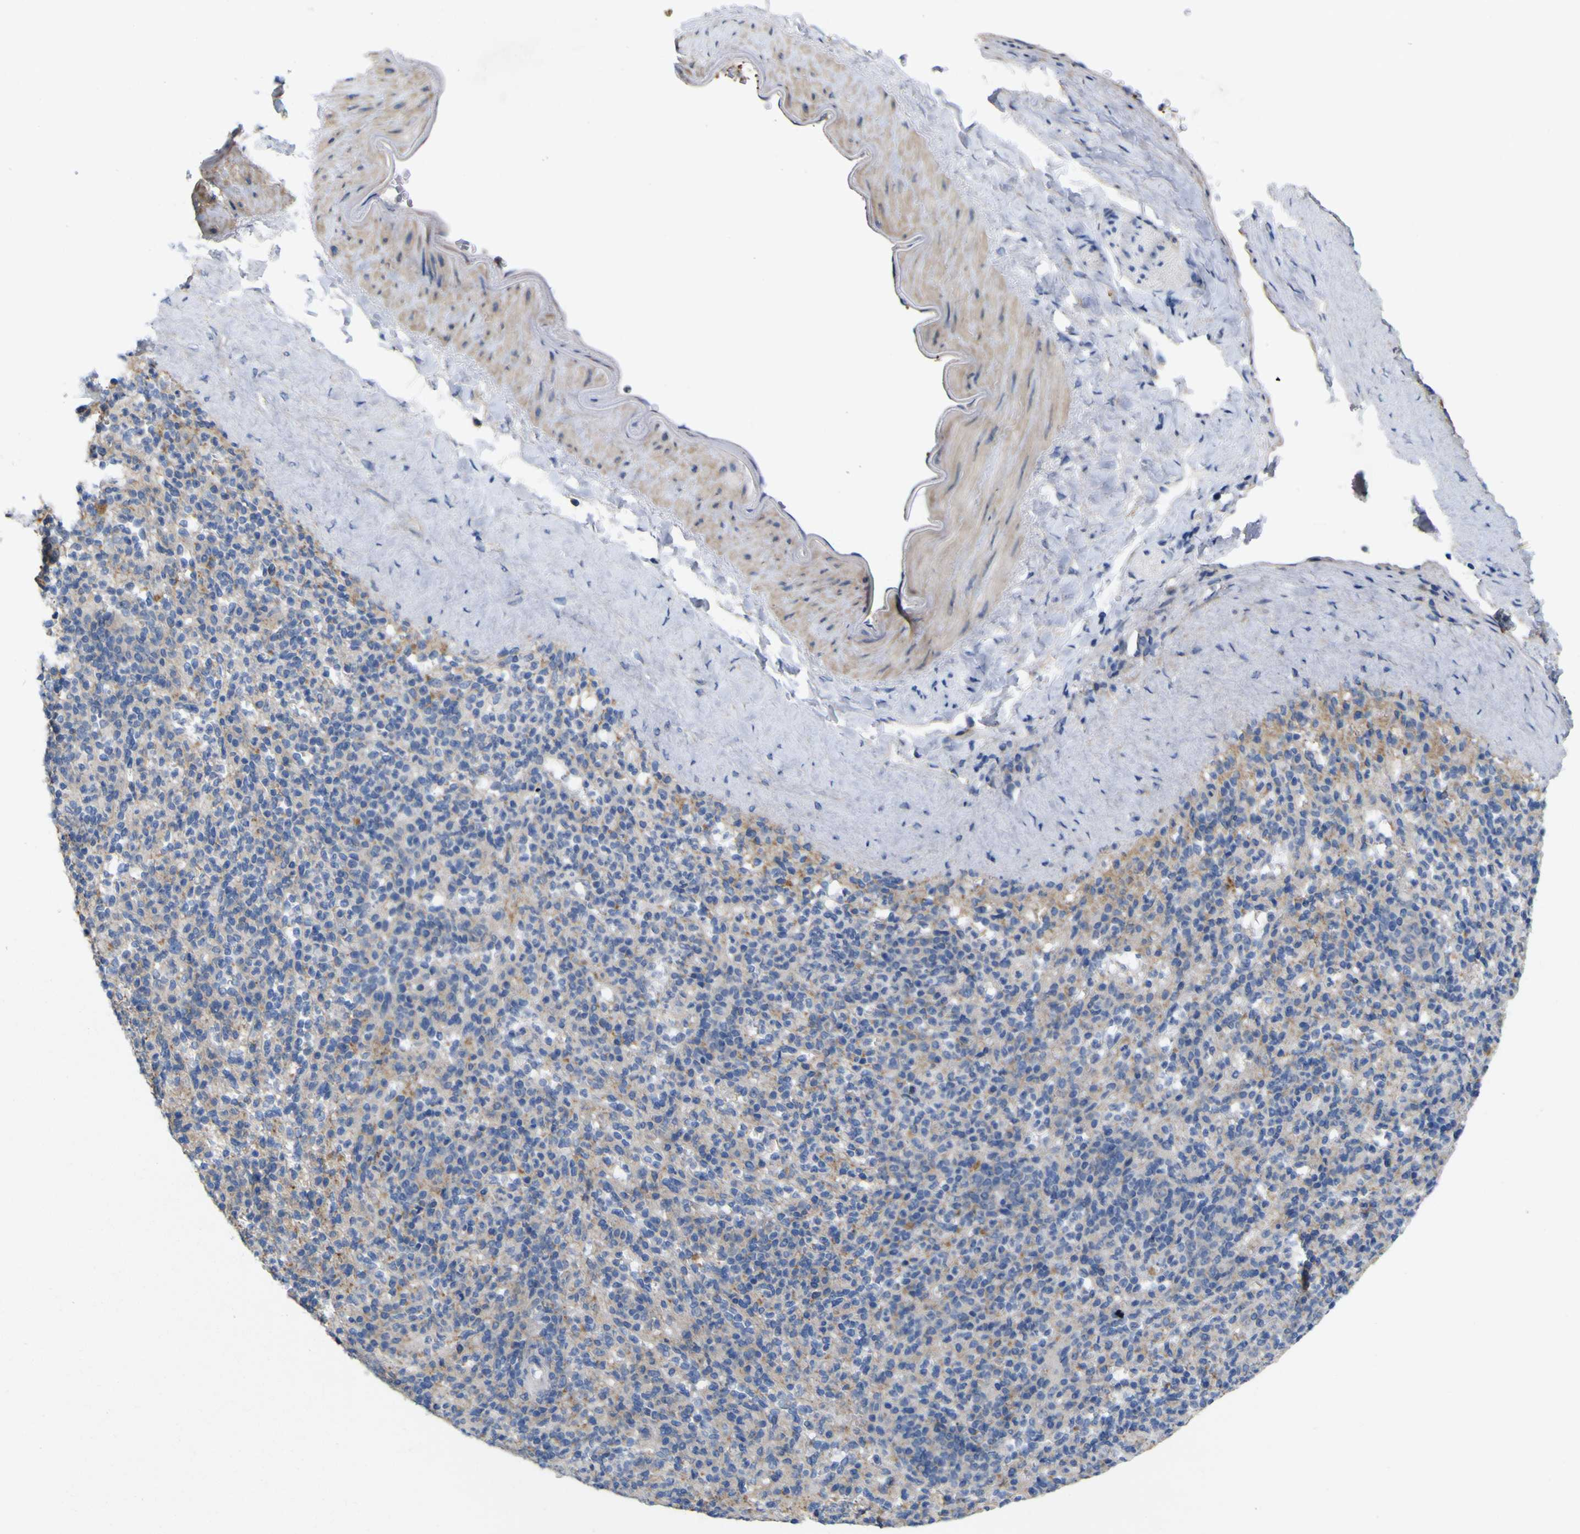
{"staining": {"intensity": "weak", "quantity": "25%-75%", "location": "cytoplasmic/membranous"}, "tissue": "spleen", "cell_type": "Cells in red pulp", "image_type": "normal", "snomed": [{"axis": "morphology", "description": "Normal tissue, NOS"}, {"axis": "topography", "description": "Spleen"}], "caption": "Cells in red pulp demonstrate weak cytoplasmic/membranous staining in approximately 25%-75% of cells in normal spleen. (DAB (3,3'-diaminobenzidine) IHC with brightfield microscopy, high magnification).", "gene": "MYEOV", "patient": {"sex": "male", "age": 36}}